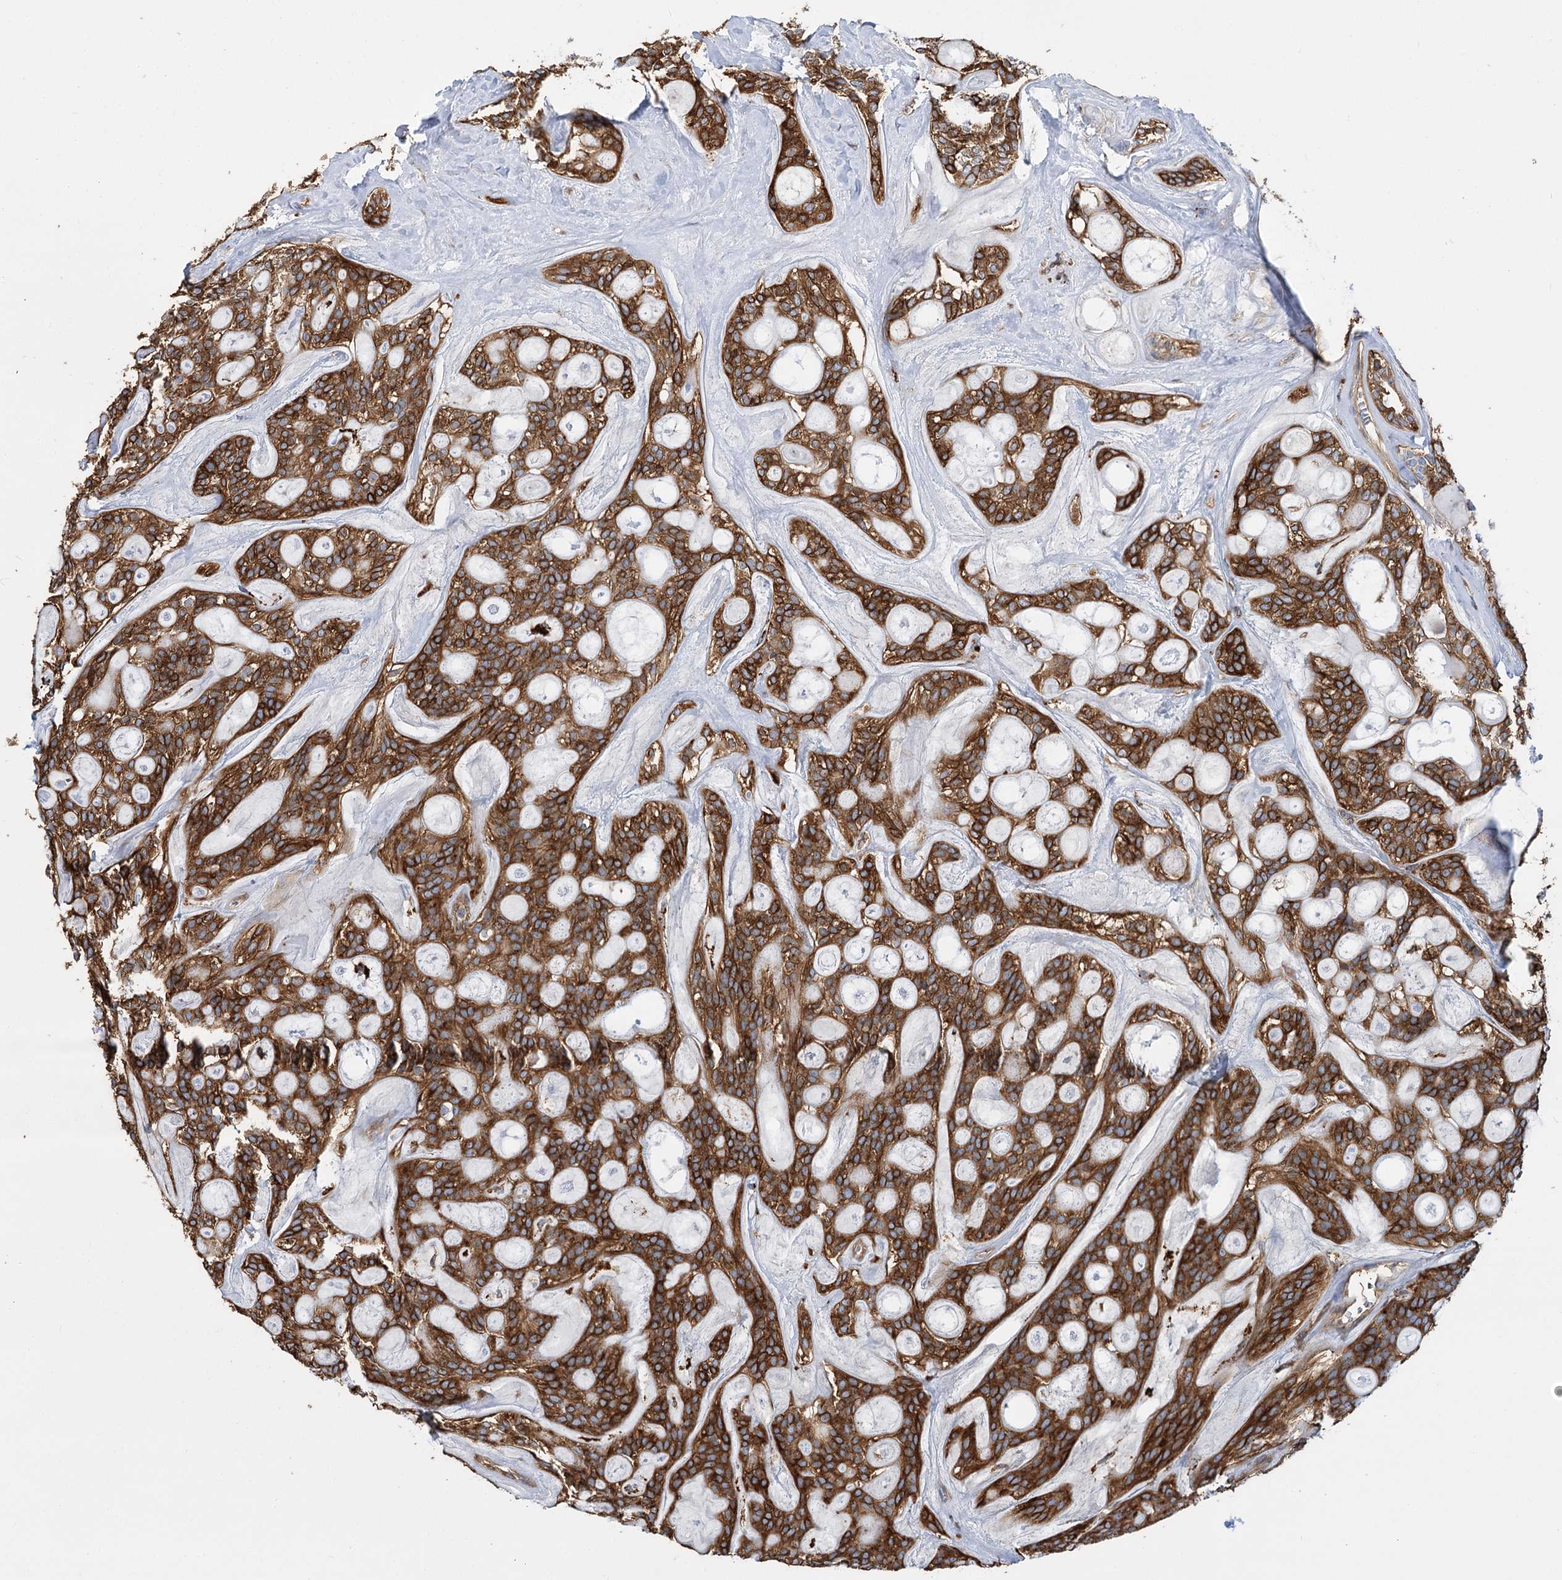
{"staining": {"intensity": "strong", "quantity": ">75%", "location": "cytoplasmic/membranous"}, "tissue": "head and neck cancer", "cell_type": "Tumor cells", "image_type": "cancer", "snomed": [{"axis": "morphology", "description": "Adenocarcinoma, NOS"}, {"axis": "topography", "description": "Head-Neck"}], "caption": "A high amount of strong cytoplasmic/membranous expression is present in about >75% of tumor cells in head and neck cancer tissue.", "gene": "GUSB", "patient": {"sex": "male", "age": 66}}